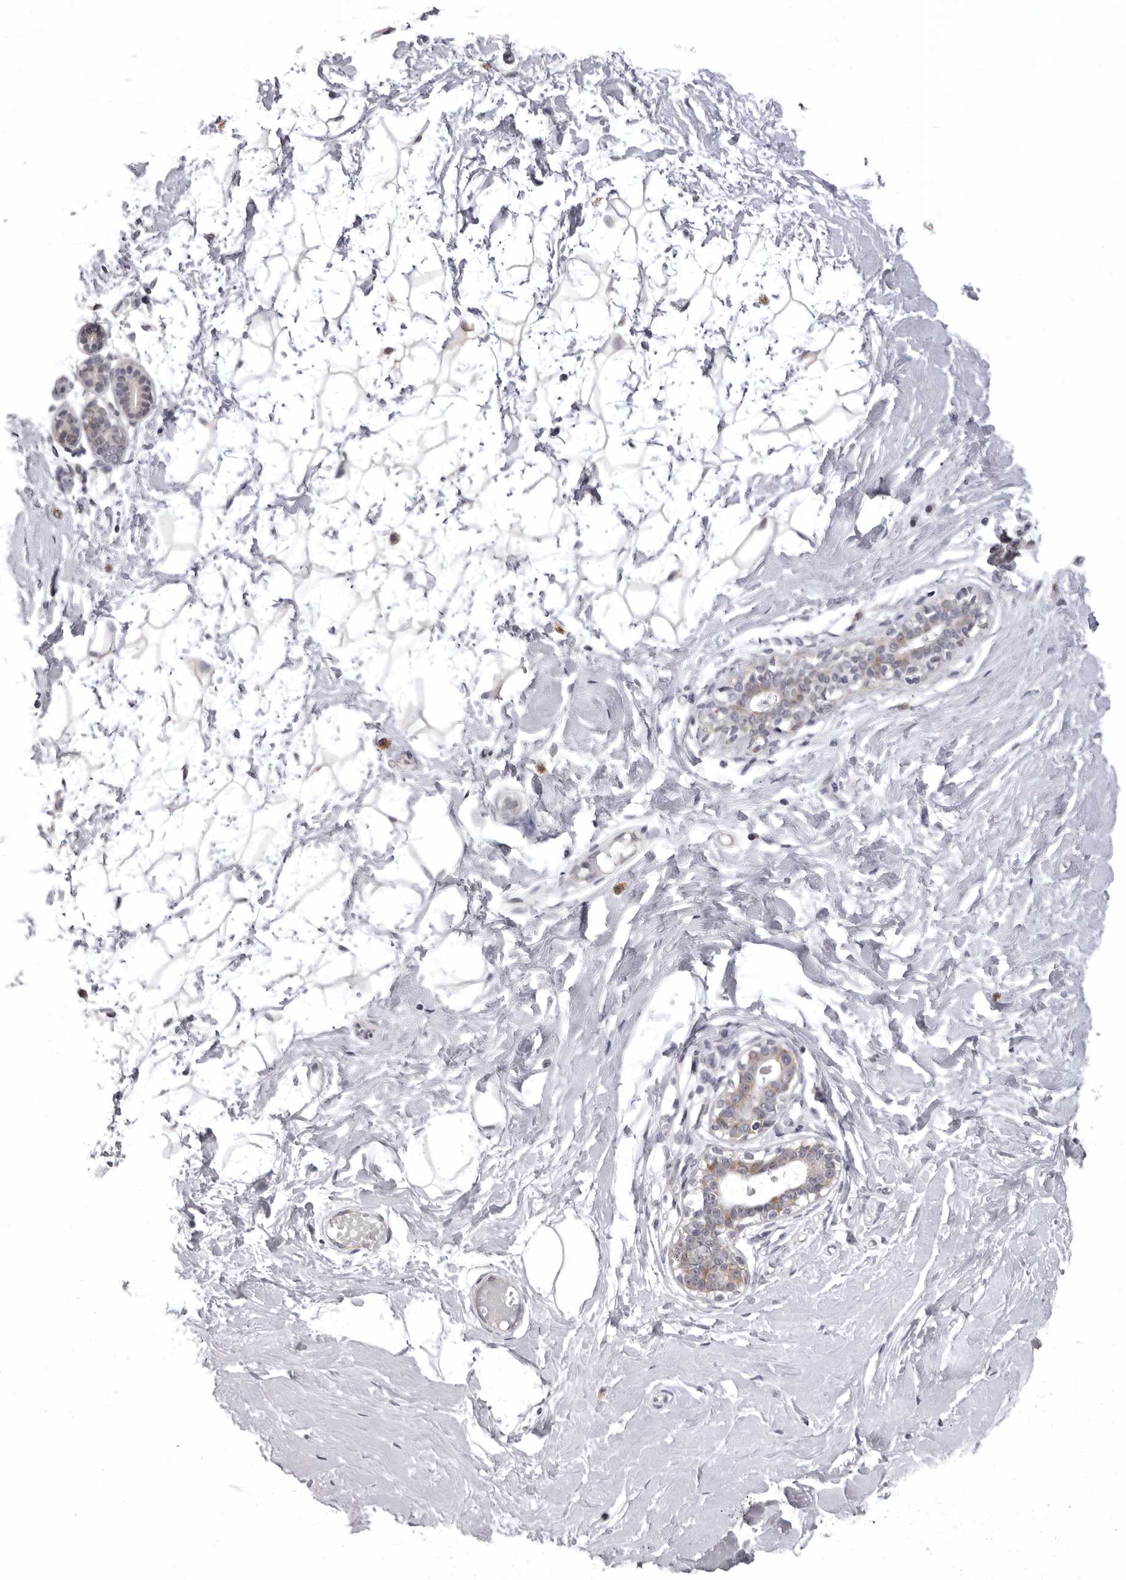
{"staining": {"intensity": "negative", "quantity": "none", "location": "none"}, "tissue": "breast", "cell_type": "Adipocytes", "image_type": "normal", "snomed": [{"axis": "morphology", "description": "Normal tissue, NOS"}, {"axis": "morphology", "description": "Adenoma, NOS"}, {"axis": "topography", "description": "Breast"}], "caption": "DAB (3,3'-diaminobenzidine) immunohistochemical staining of normal breast exhibits no significant staining in adipocytes. (Stains: DAB (3,3'-diaminobenzidine) immunohistochemistry with hematoxylin counter stain, Microscopy: brightfield microscopy at high magnification).", "gene": "NCEH1", "patient": {"sex": "female", "age": 23}}